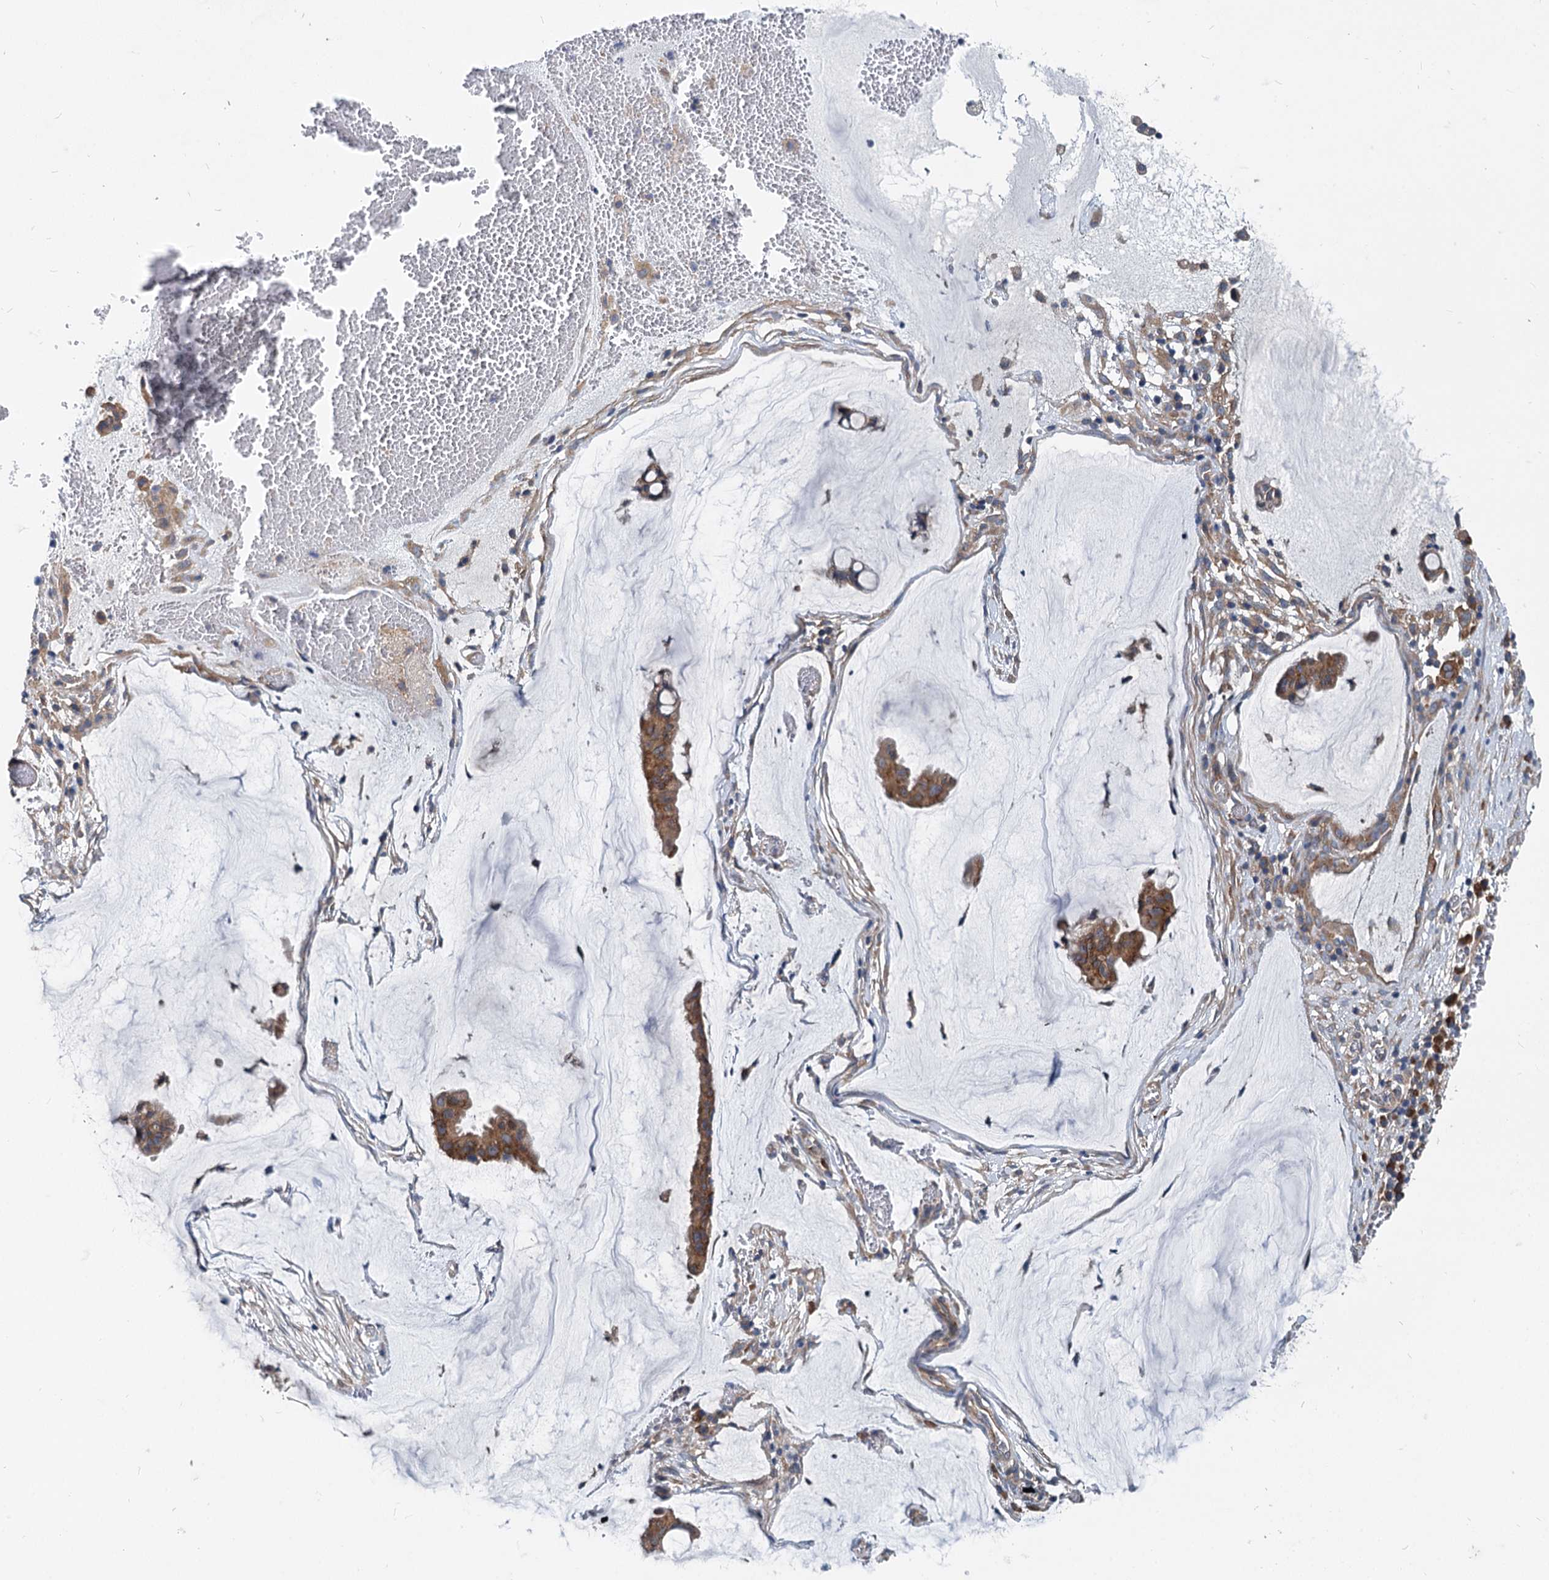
{"staining": {"intensity": "moderate", "quantity": ">75%", "location": "cytoplasmic/membranous"}, "tissue": "ovarian cancer", "cell_type": "Tumor cells", "image_type": "cancer", "snomed": [{"axis": "morphology", "description": "Cystadenocarcinoma, mucinous, NOS"}, {"axis": "topography", "description": "Ovary"}], "caption": "Immunohistochemistry (DAB (3,3'-diaminobenzidine)) staining of human ovarian cancer exhibits moderate cytoplasmic/membranous protein positivity in about >75% of tumor cells. (DAB IHC, brown staining for protein, blue staining for nuclei).", "gene": "EIF2B2", "patient": {"sex": "female", "age": 73}}